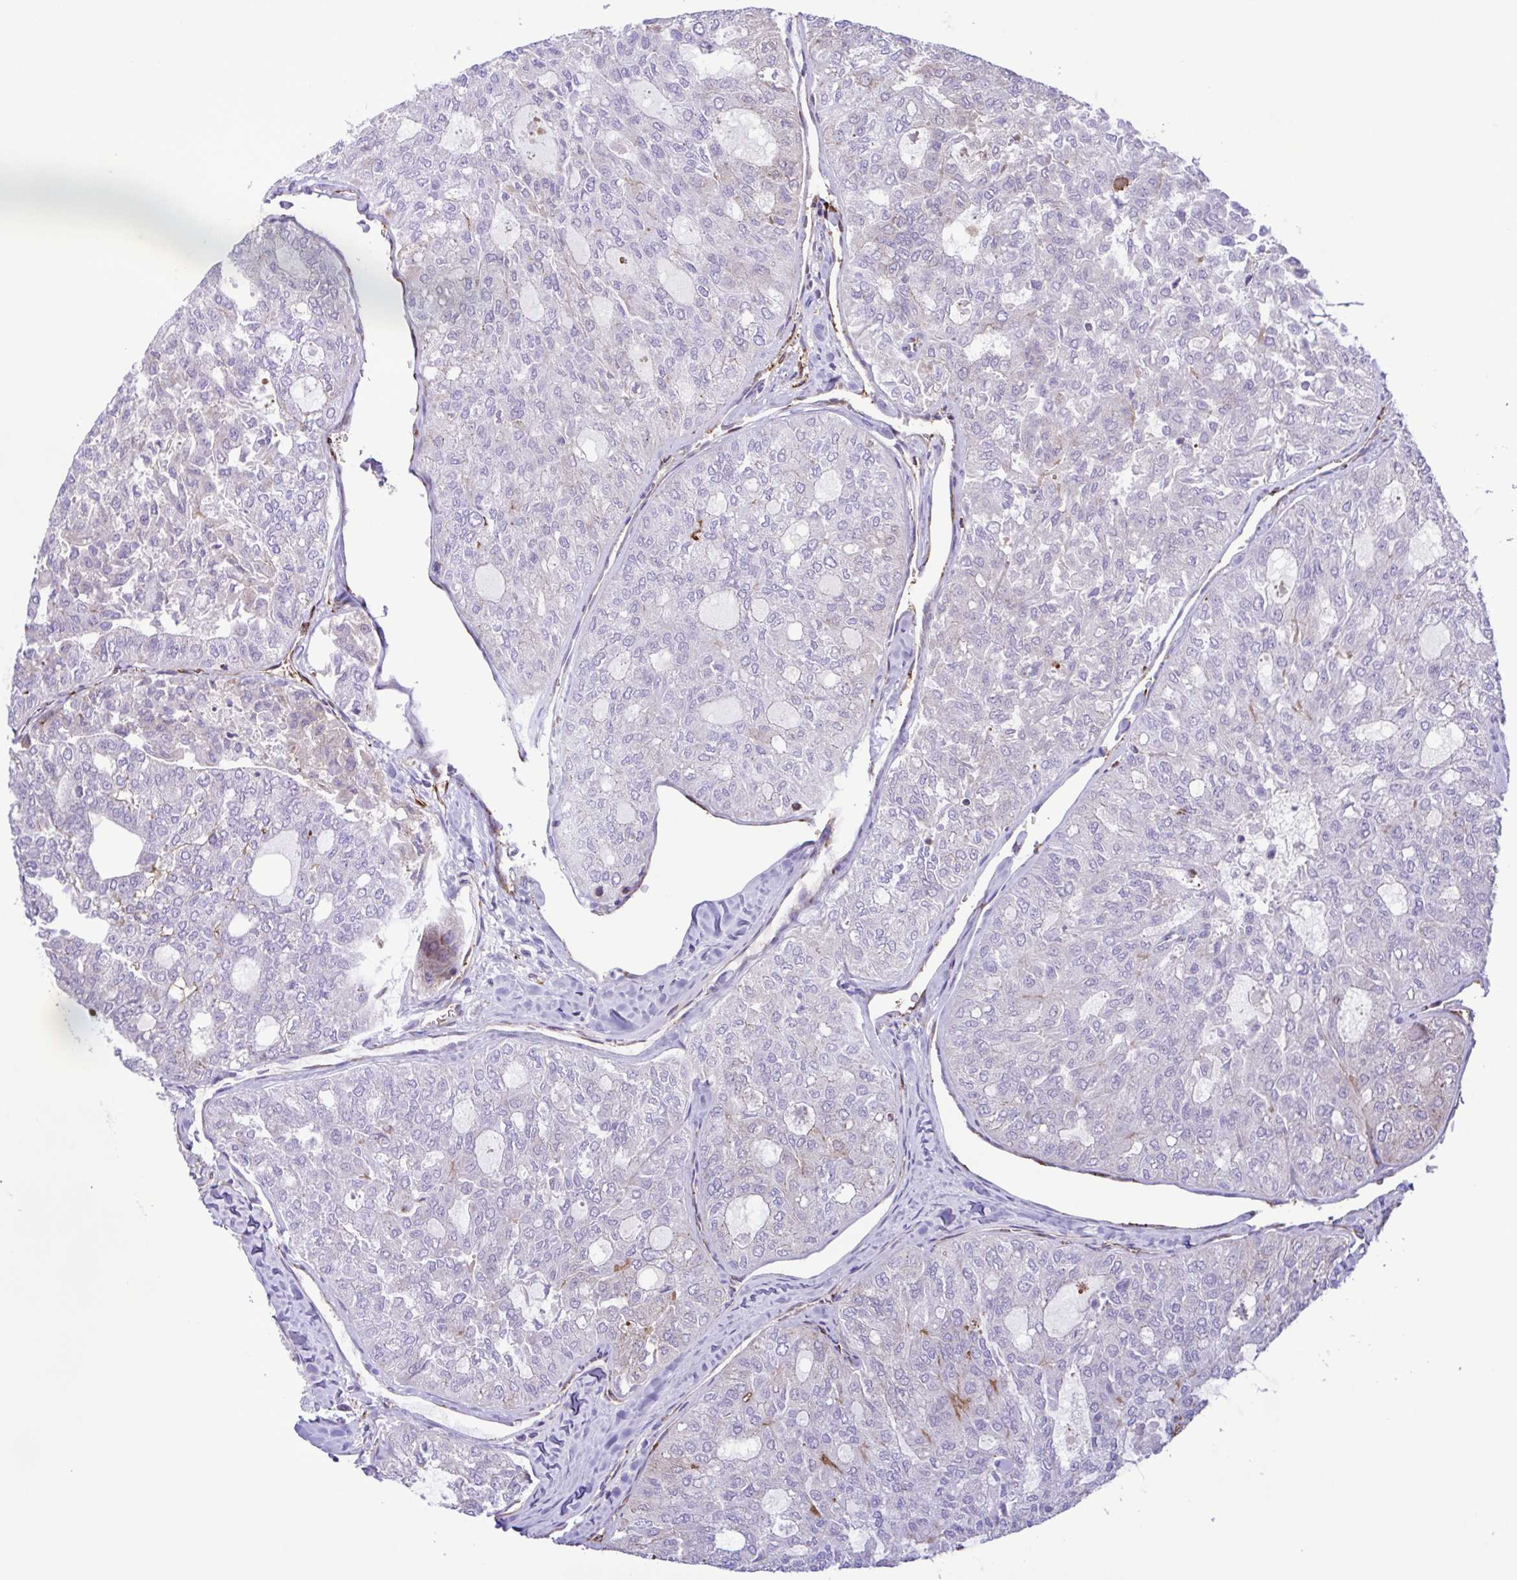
{"staining": {"intensity": "negative", "quantity": "none", "location": "none"}, "tissue": "thyroid cancer", "cell_type": "Tumor cells", "image_type": "cancer", "snomed": [{"axis": "morphology", "description": "Follicular adenoma carcinoma, NOS"}, {"axis": "topography", "description": "Thyroid gland"}], "caption": "Histopathology image shows no protein positivity in tumor cells of thyroid follicular adenoma carcinoma tissue. (DAB (3,3'-diaminobenzidine) IHC visualized using brightfield microscopy, high magnification).", "gene": "FLT1", "patient": {"sex": "male", "age": 75}}